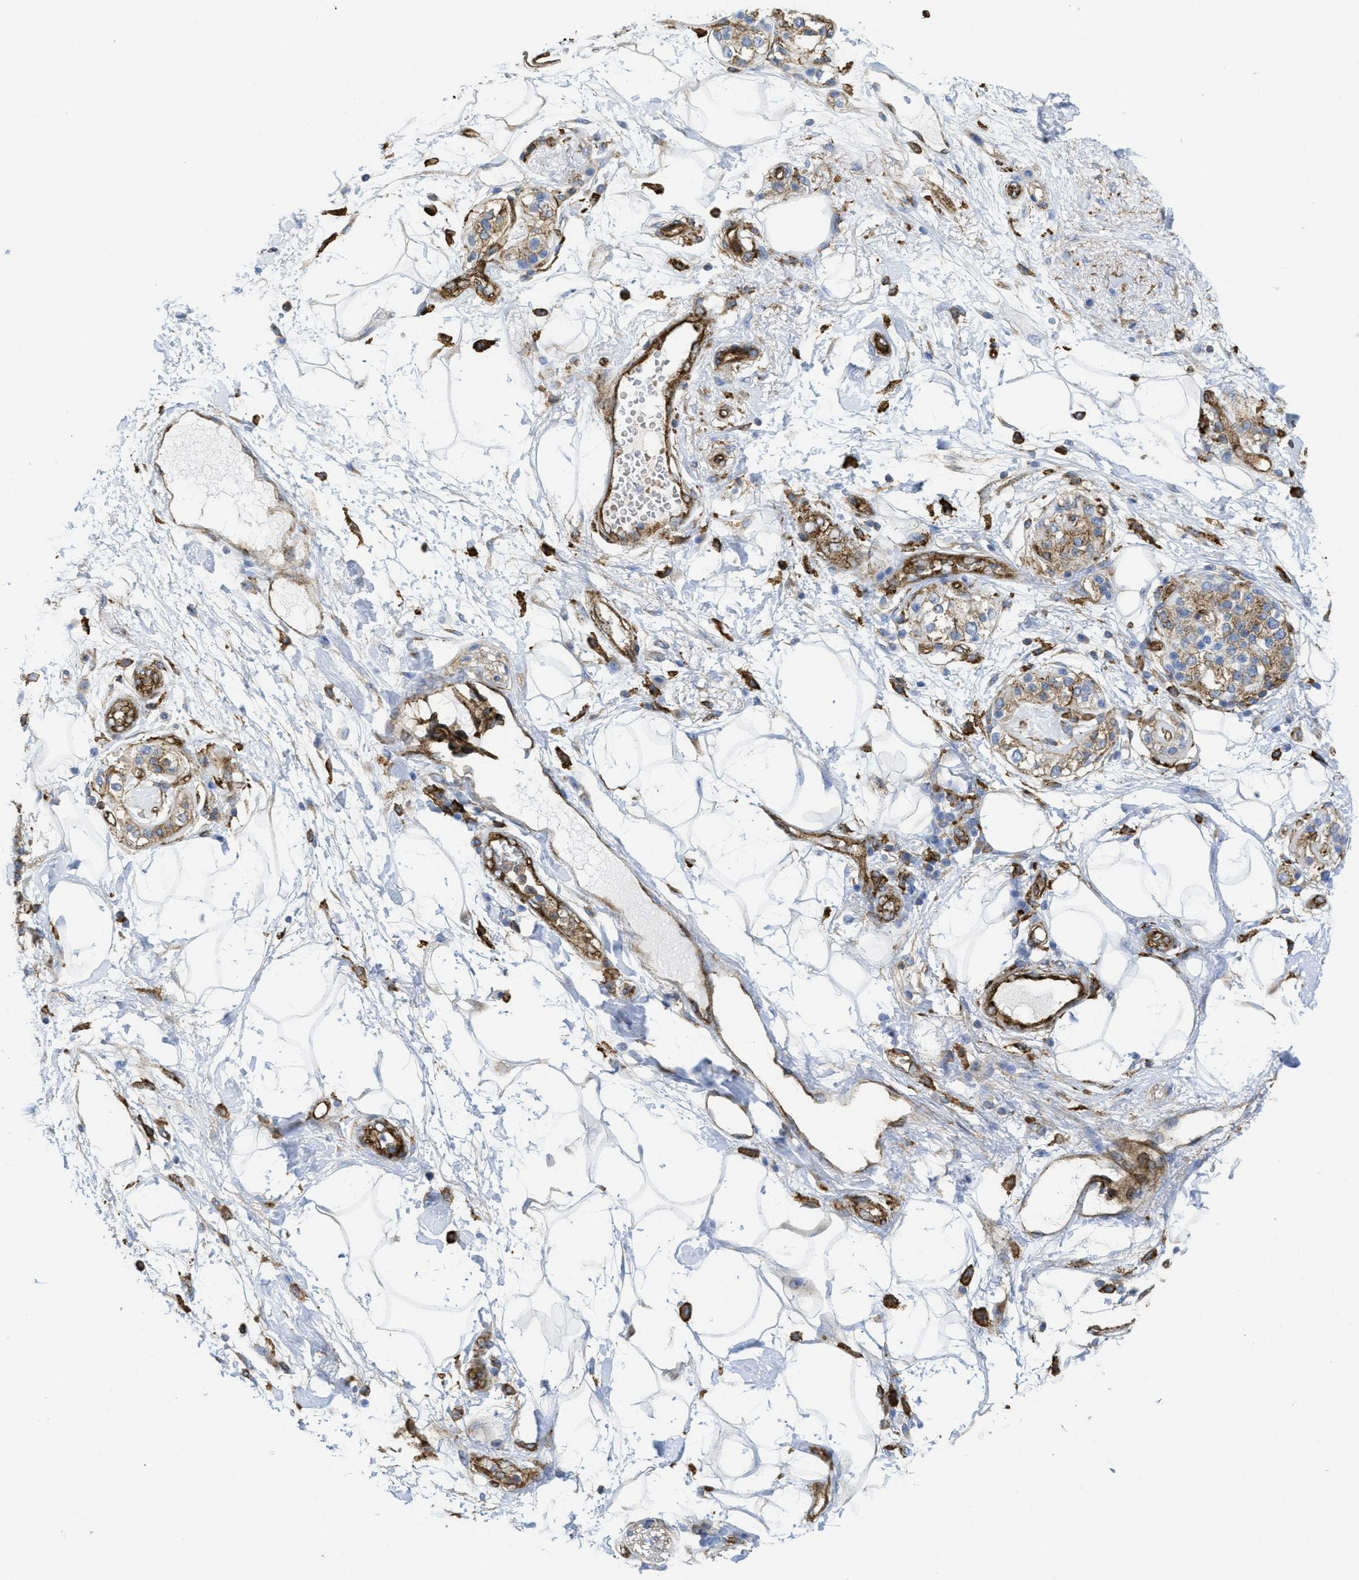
{"staining": {"intensity": "moderate", "quantity": ">75%", "location": "cytoplasmic/membranous"}, "tissue": "adipose tissue", "cell_type": "Adipocytes", "image_type": "normal", "snomed": [{"axis": "morphology", "description": "Normal tissue, NOS"}, {"axis": "morphology", "description": "Adenocarcinoma, NOS"}, {"axis": "topography", "description": "Duodenum"}, {"axis": "topography", "description": "Peripheral nerve tissue"}], "caption": "Normal adipose tissue shows moderate cytoplasmic/membranous staining in approximately >75% of adipocytes, visualized by immunohistochemistry. (DAB IHC, brown staining for protein, blue staining for nuclei).", "gene": "HIP1", "patient": {"sex": "female", "age": 60}}